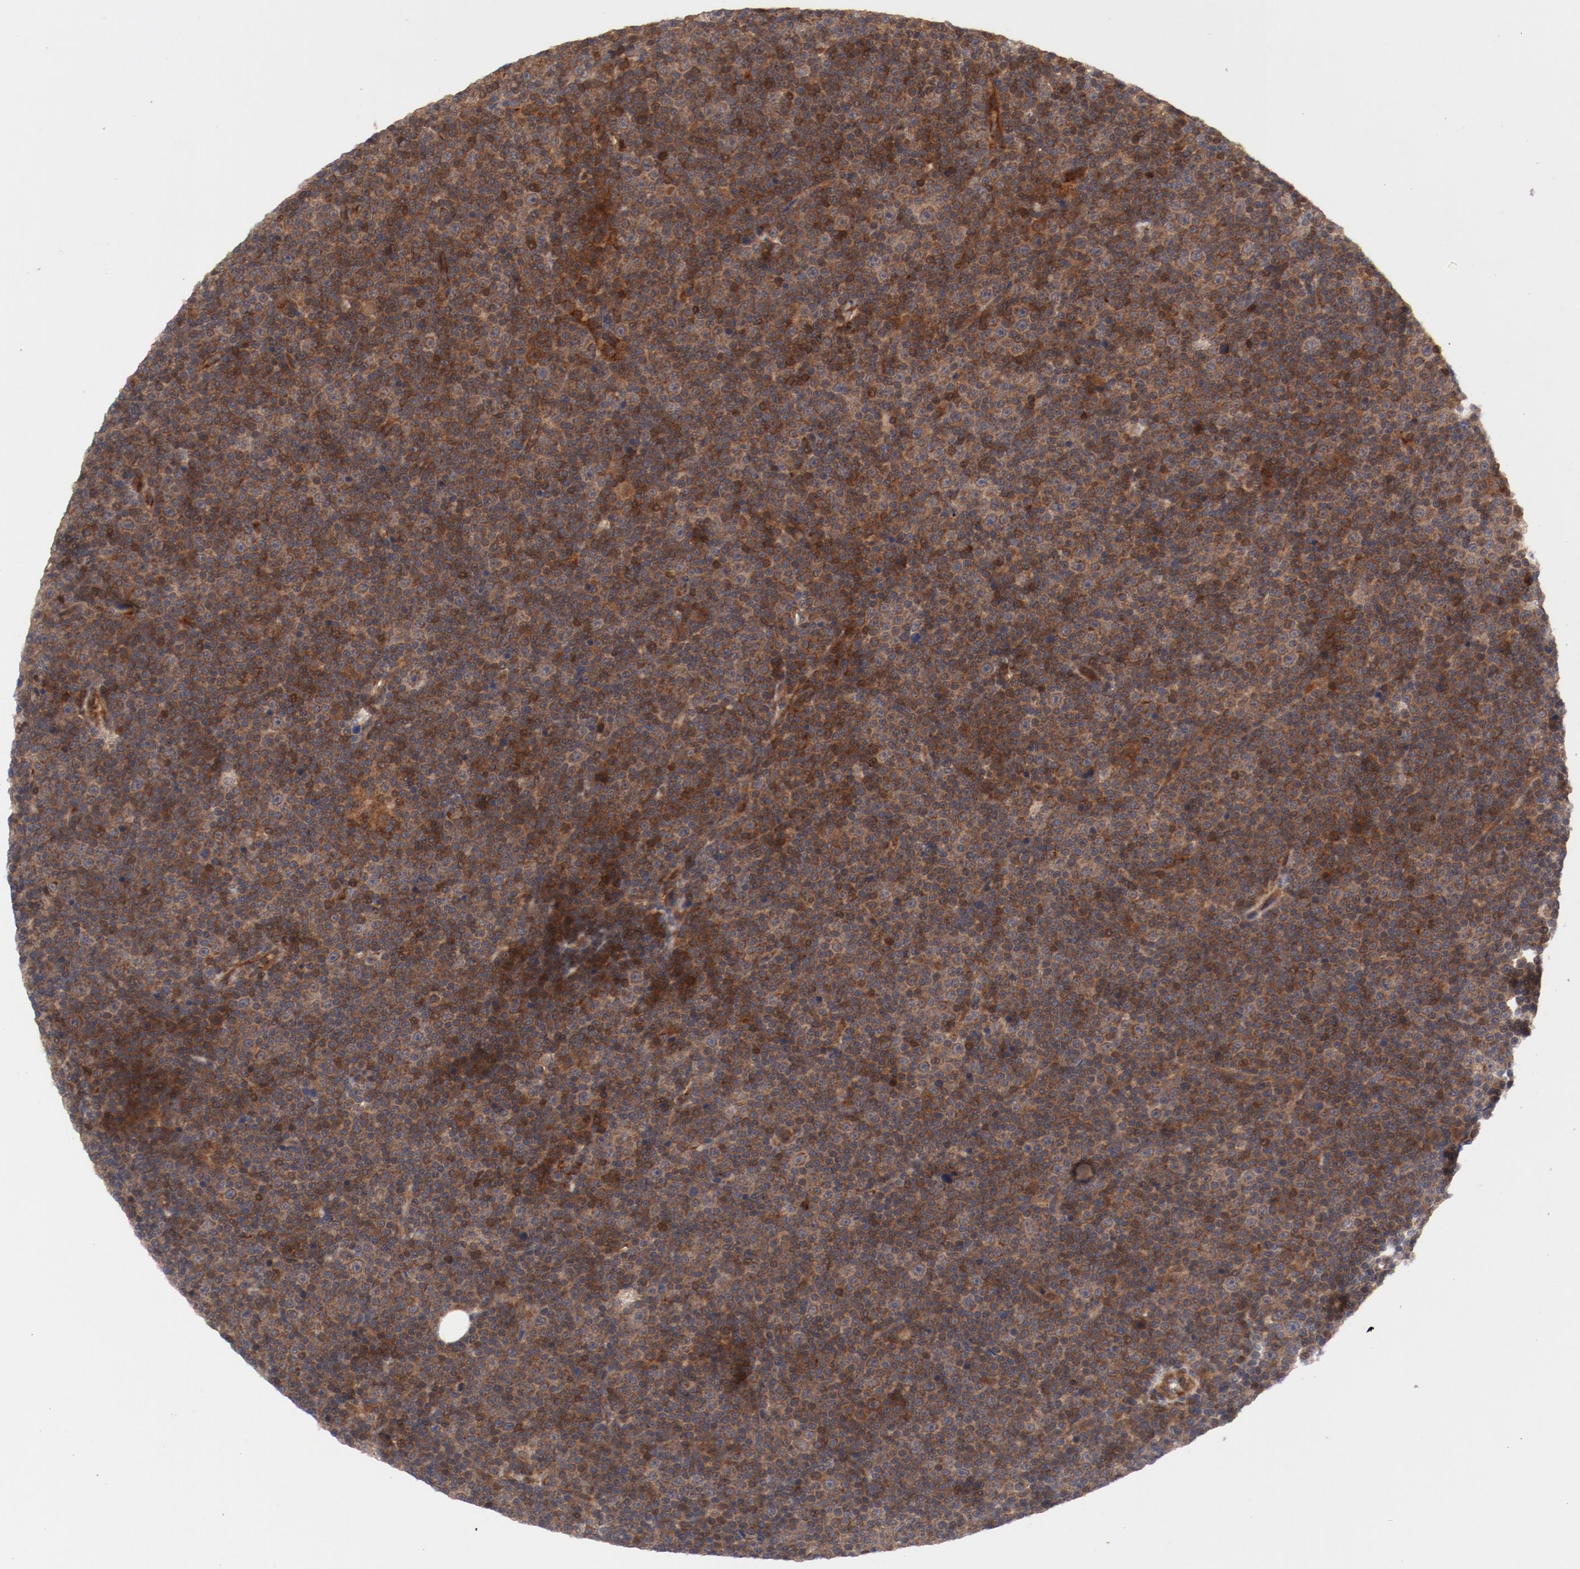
{"staining": {"intensity": "moderate", "quantity": ">75%", "location": "cytoplasmic/membranous"}, "tissue": "lymphoma", "cell_type": "Tumor cells", "image_type": "cancer", "snomed": [{"axis": "morphology", "description": "Malignant lymphoma, non-Hodgkin's type, Low grade"}, {"axis": "topography", "description": "Lymph node"}], "caption": "Immunohistochemical staining of lymphoma shows moderate cytoplasmic/membranous protein staining in about >75% of tumor cells.", "gene": "GUF1", "patient": {"sex": "female", "age": 67}}